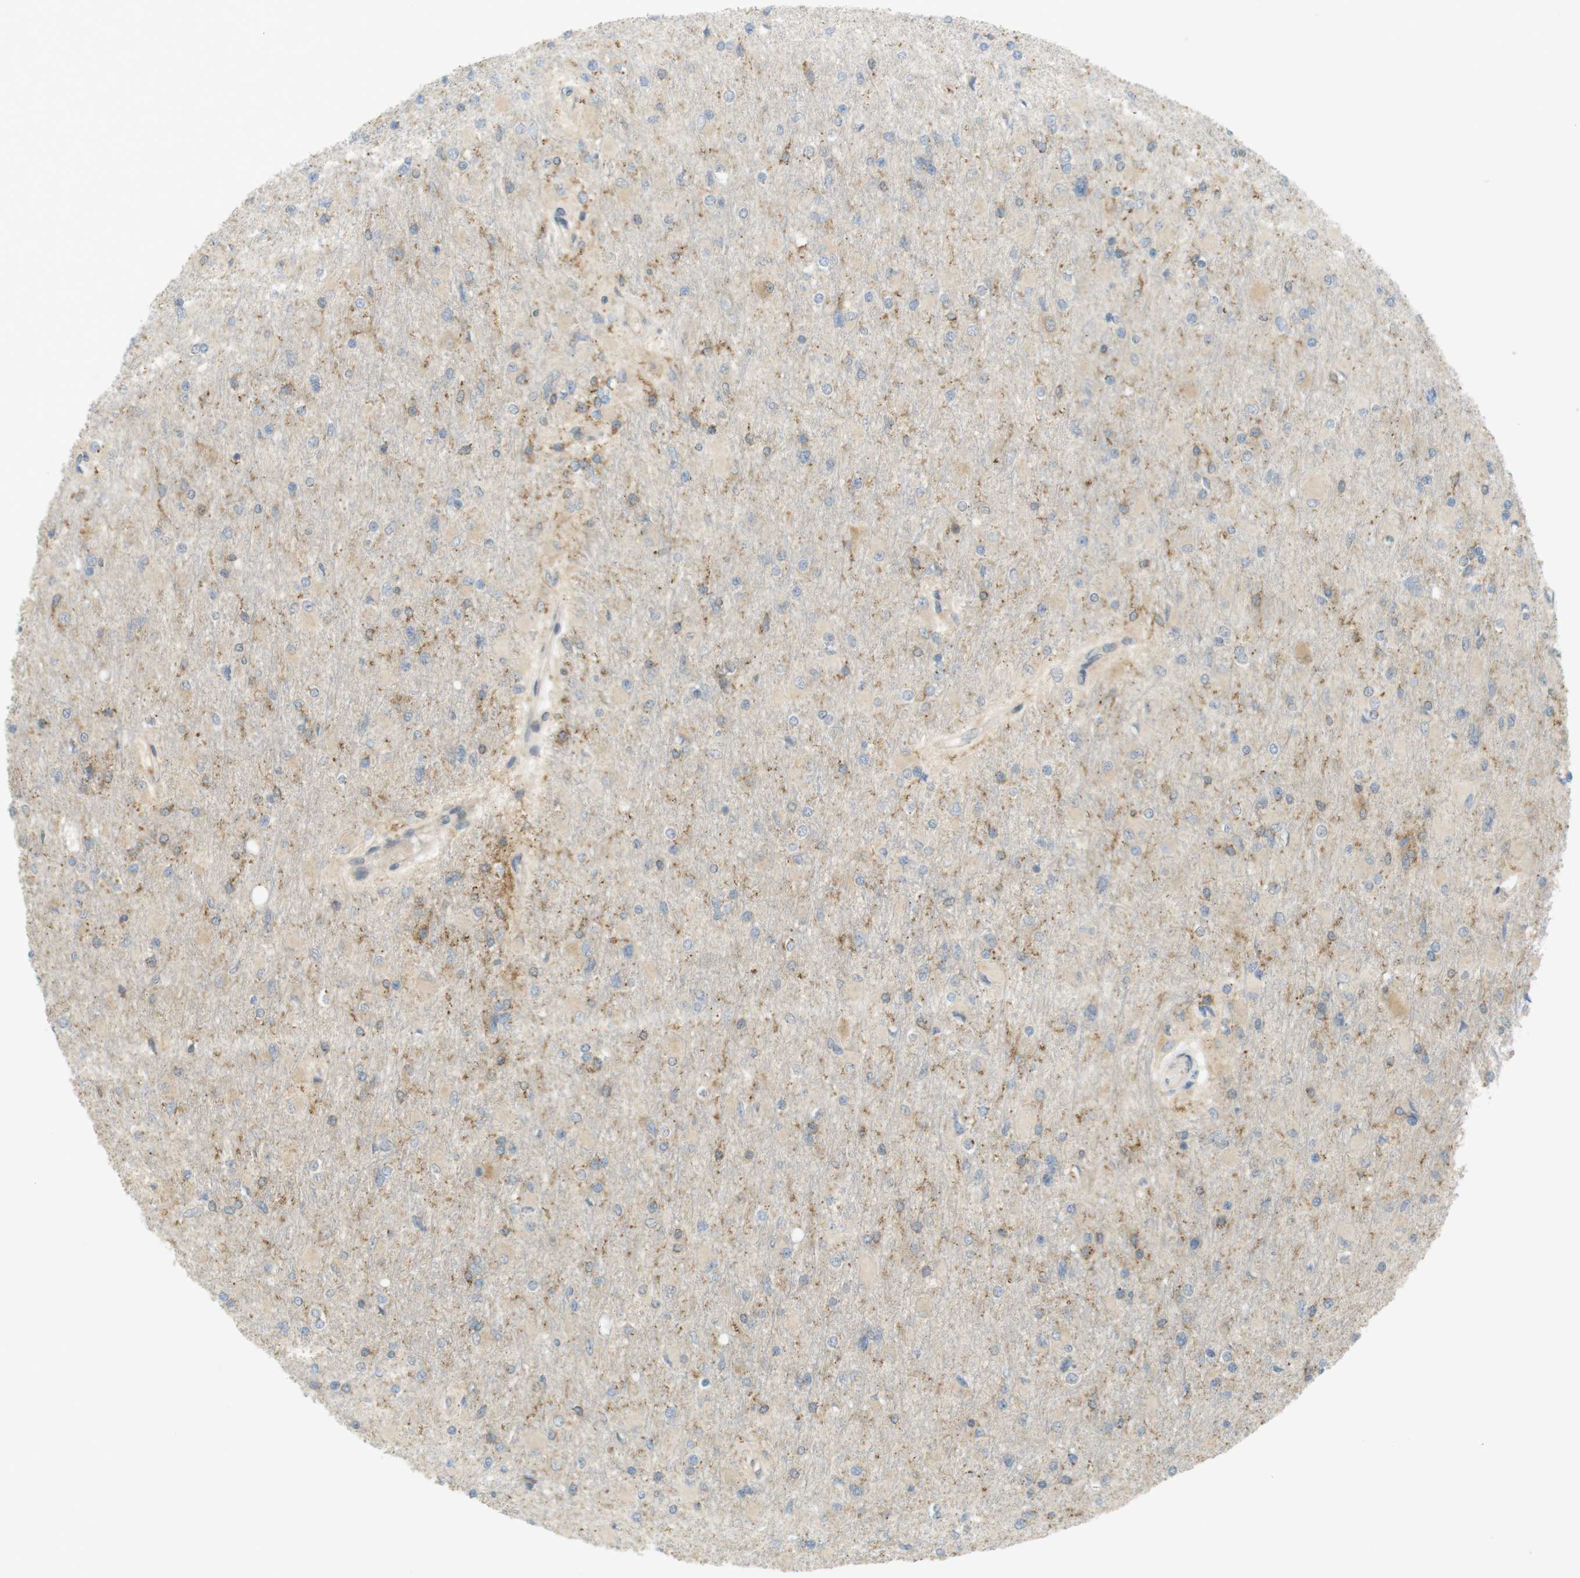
{"staining": {"intensity": "moderate", "quantity": "<25%", "location": "cytoplasmic/membranous"}, "tissue": "glioma", "cell_type": "Tumor cells", "image_type": "cancer", "snomed": [{"axis": "morphology", "description": "Glioma, malignant, High grade"}, {"axis": "topography", "description": "Cerebral cortex"}], "caption": "Brown immunohistochemical staining in glioma shows moderate cytoplasmic/membranous expression in about <25% of tumor cells.", "gene": "CLRN3", "patient": {"sex": "female", "age": 36}}